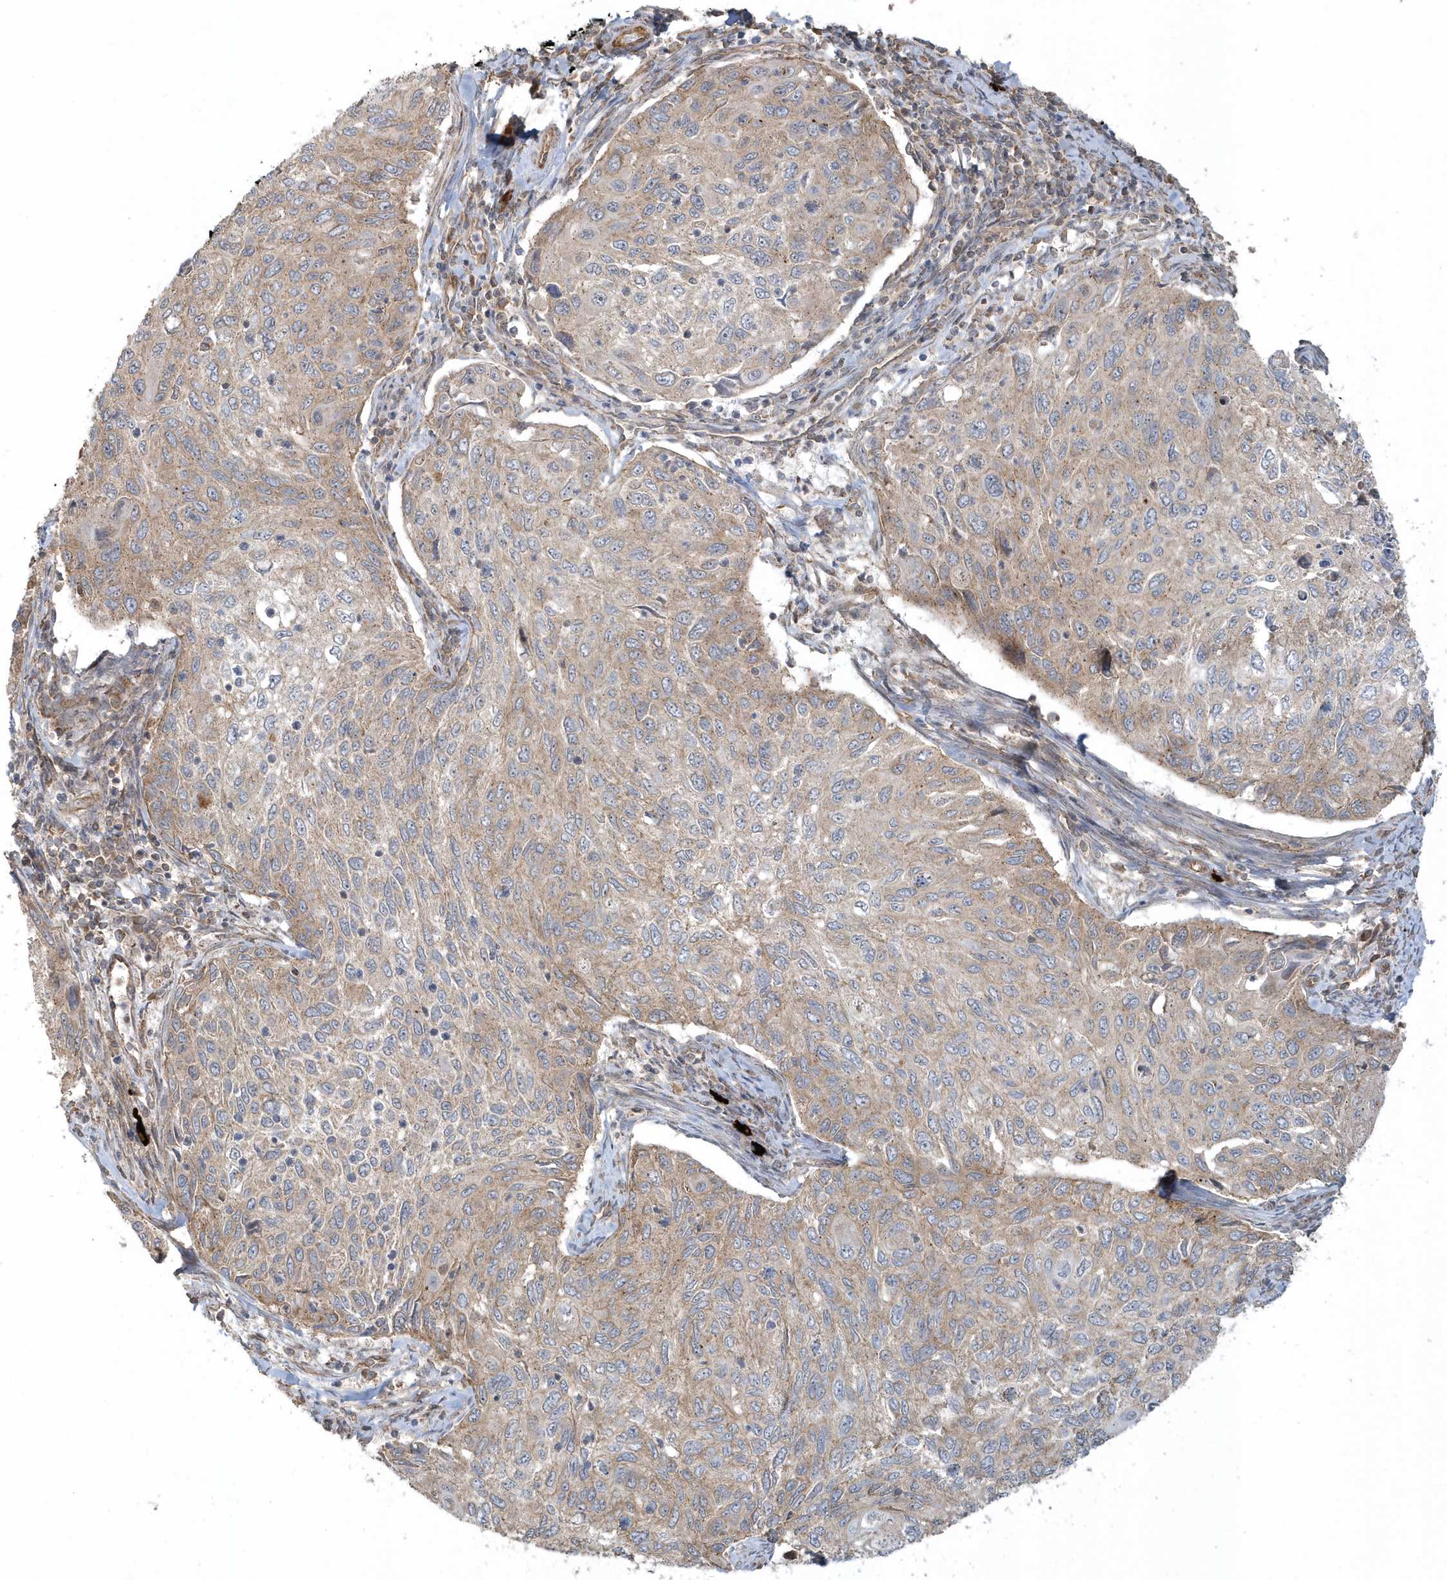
{"staining": {"intensity": "moderate", "quantity": "25%-75%", "location": "cytoplasmic/membranous"}, "tissue": "cervical cancer", "cell_type": "Tumor cells", "image_type": "cancer", "snomed": [{"axis": "morphology", "description": "Squamous cell carcinoma, NOS"}, {"axis": "topography", "description": "Cervix"}], "caption": "Immunohistochemistry (IHC) photomicrograph of neoplastic tissue: human cervical cancer stained using IHC shows medium levels of moderate protein expression localized specifically in the cytoplasmic/membranous of tumor cells, appearing as a cytoplasmic/membranous brown color.", "gene": "STIM2", "patient": {"sex": "female", "age": 70}}